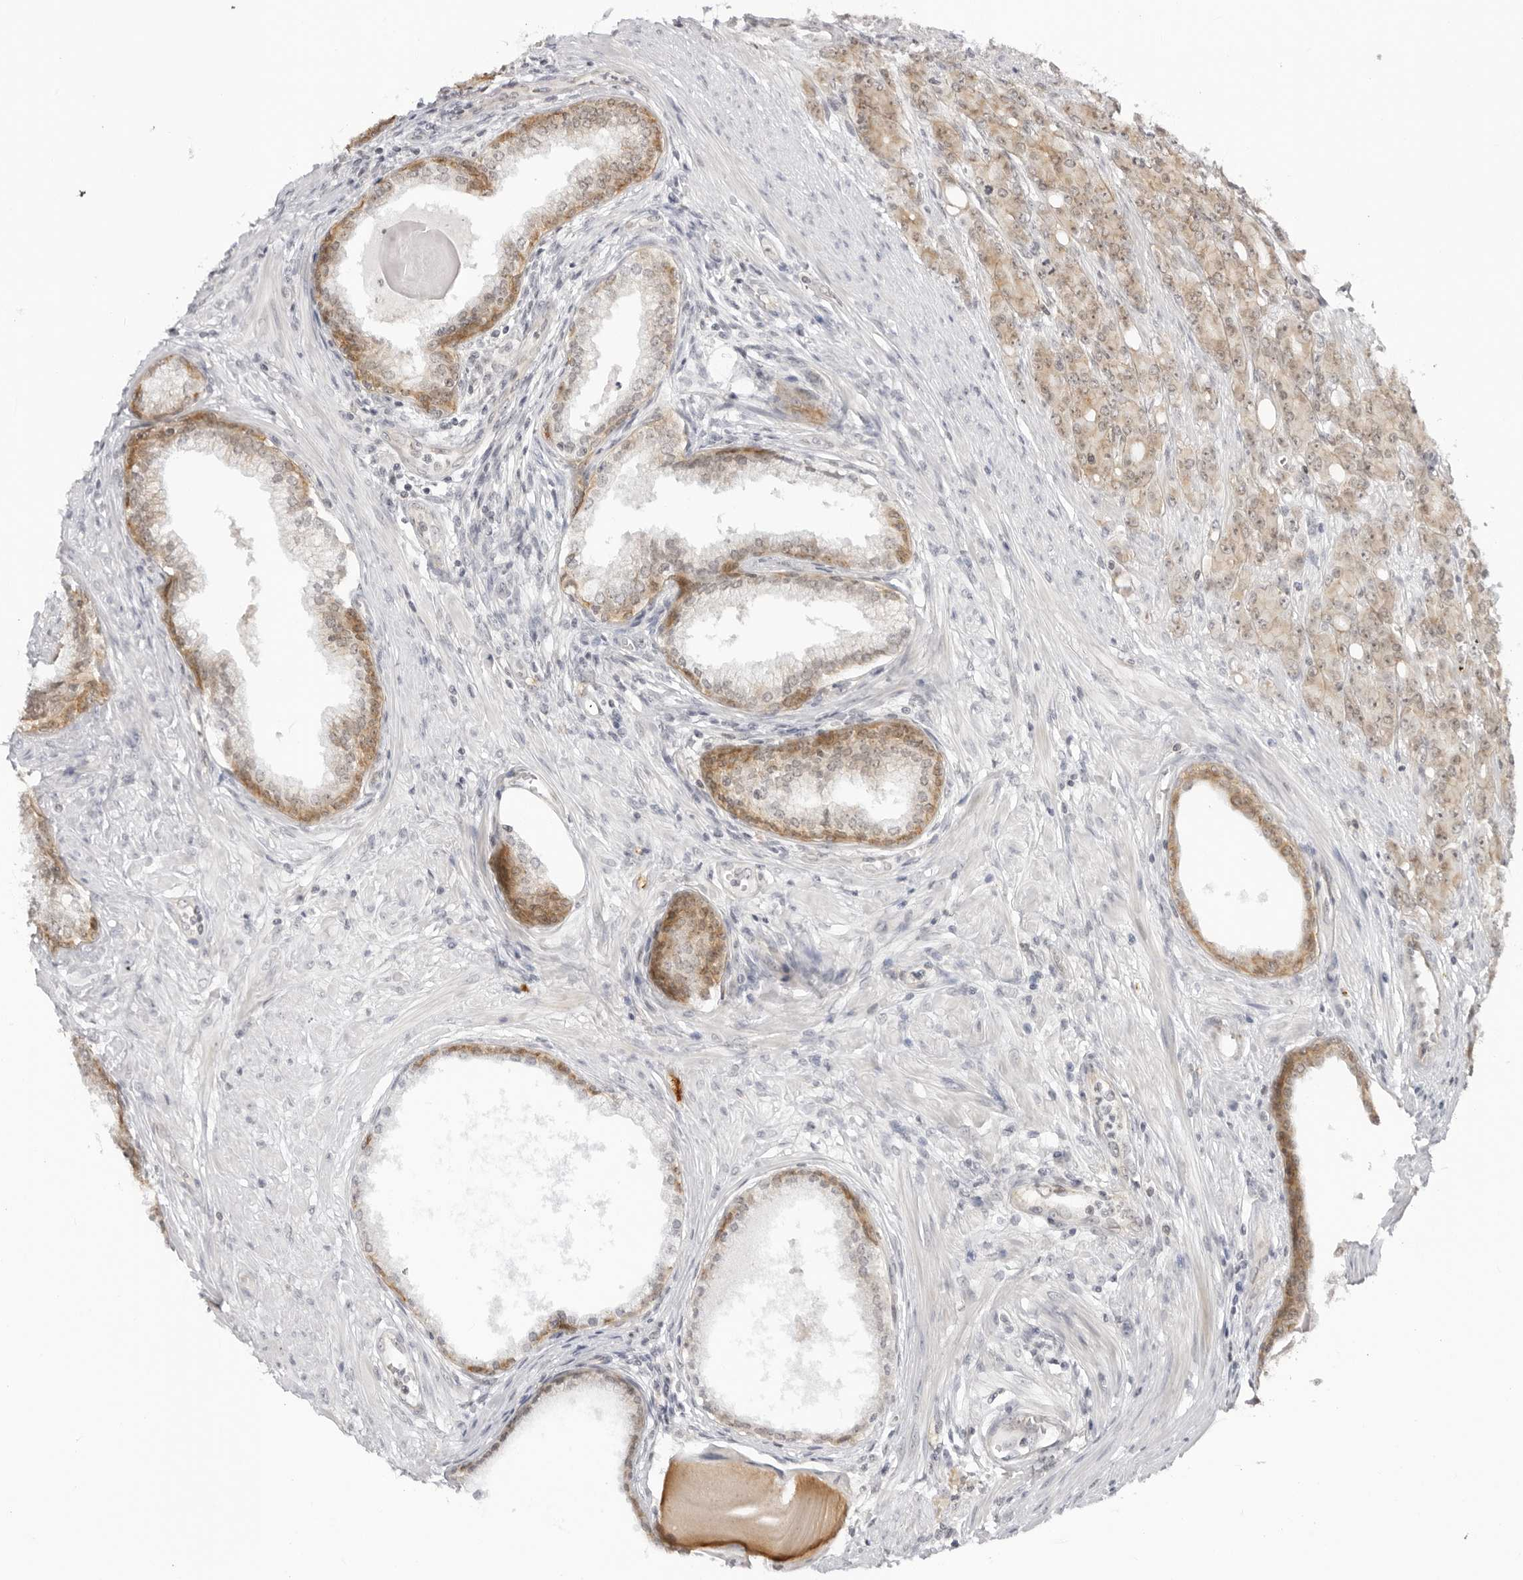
{"staining": {"intensity": "moderate", "quantity": ">75%", "location": "cytoplasmic/membranous"}, "tissue": "prostate cancer", "cell_type": "Tumor cells", "image_type": "cancer", "snomed": [{"axis": "morphology", "description": "Adenocarcinoma, High grade"}, {"axis": "topography", "description": "Prostate"}], "caption": "Prostate high-grade adenocarcinoma stained with DAB immunohistochemistry displays medium levels of moderate cytoplasmic/membranous staining in about >75% of tumor cells.", "gene": "TRAPPC3", "patient": {"sex": "male", "age": 62}}